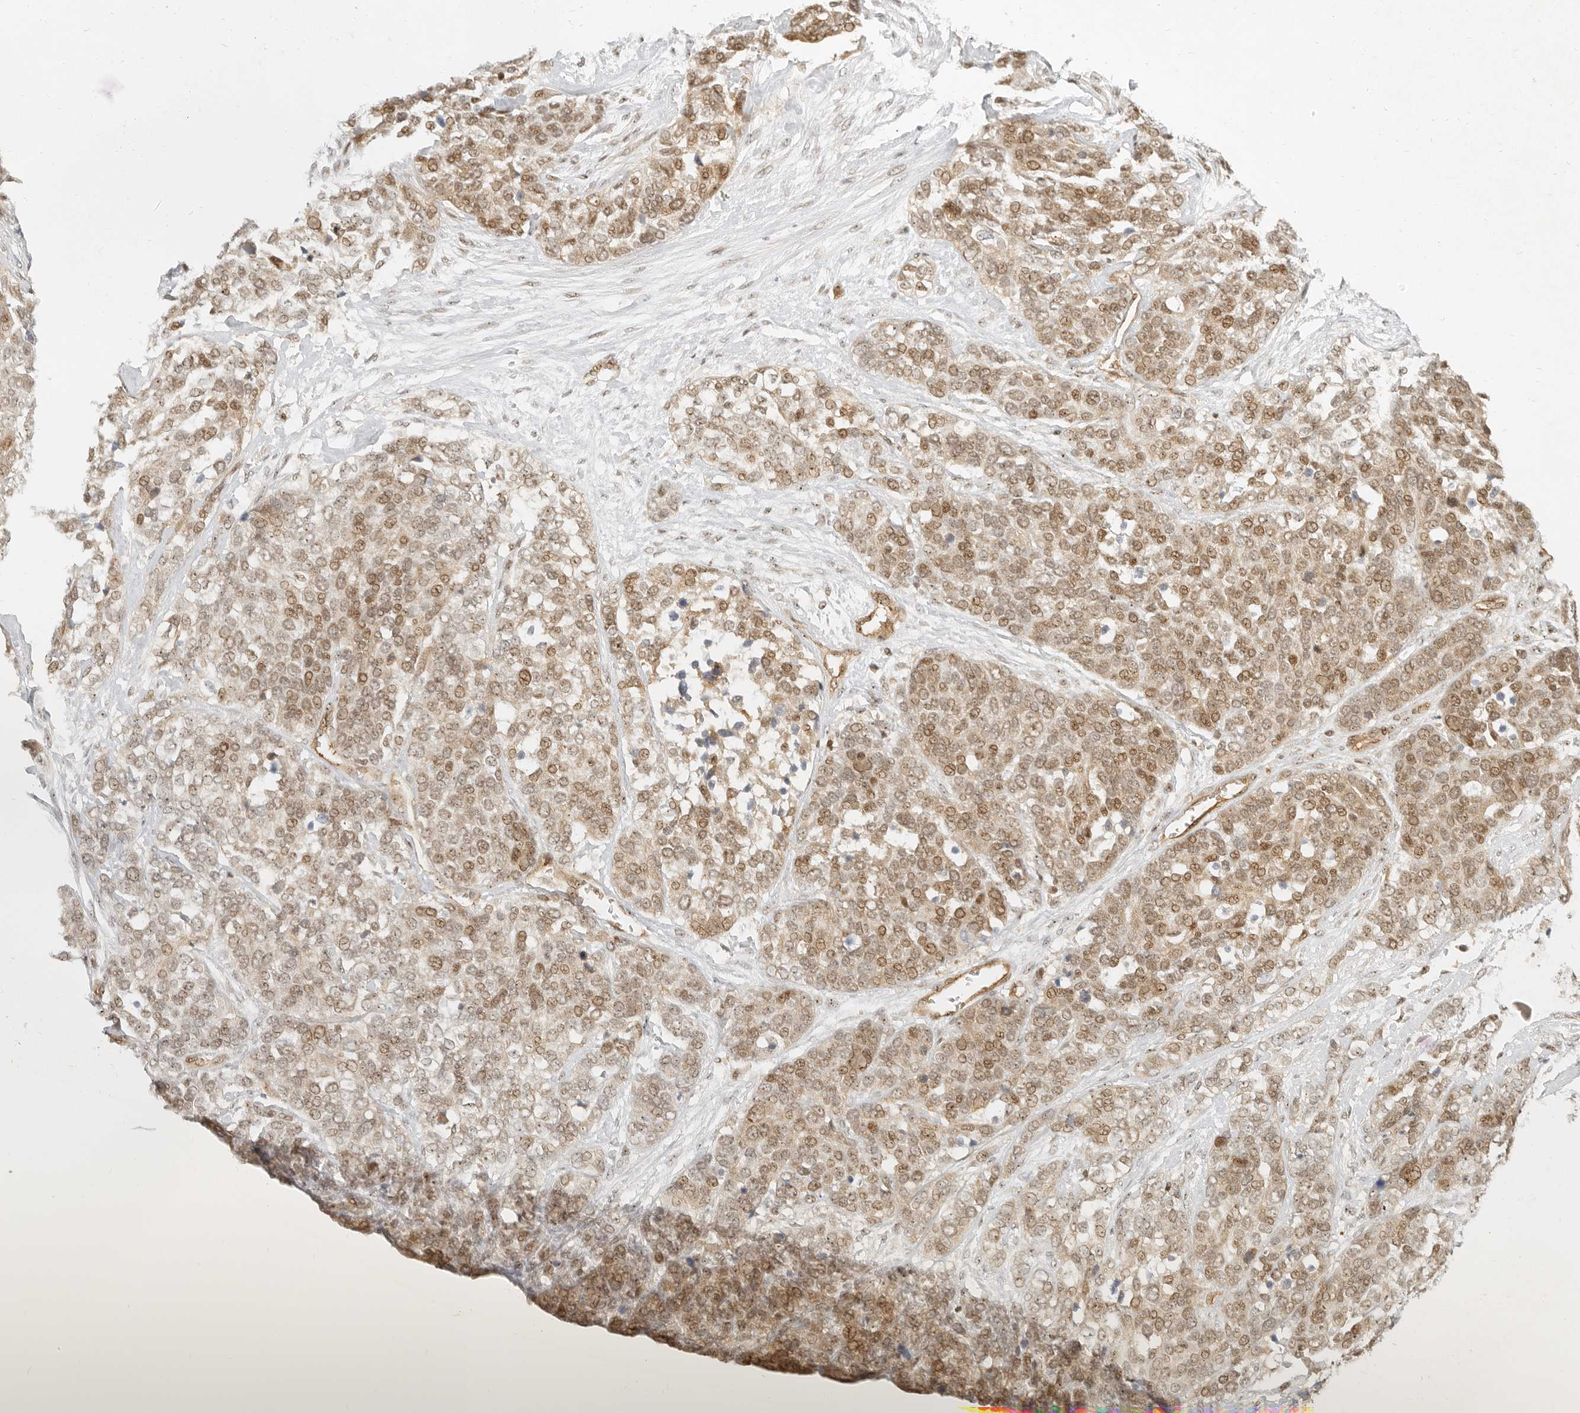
{"staining": {"intensity": "moderate", "quantity": ">75%", "location": "nuclear"}, "tissue": "ovarian cancer", "cell_type": "Tumor cells", "image_type": "cancer", "snomed": [{"axis": "morphology", "description": "Cystadenocarcinoma, serous, NOS"}, {"axis": "topography", "description": "Ovary"}], "caption": "The immunohistochemical stain highlights moderate nuclear expression in tumor cells of ovarian cancer (serous cystadenocarcinoma) tissue.", "gene": "BAP1", "patient": {"sex": "female", "age": 44}}